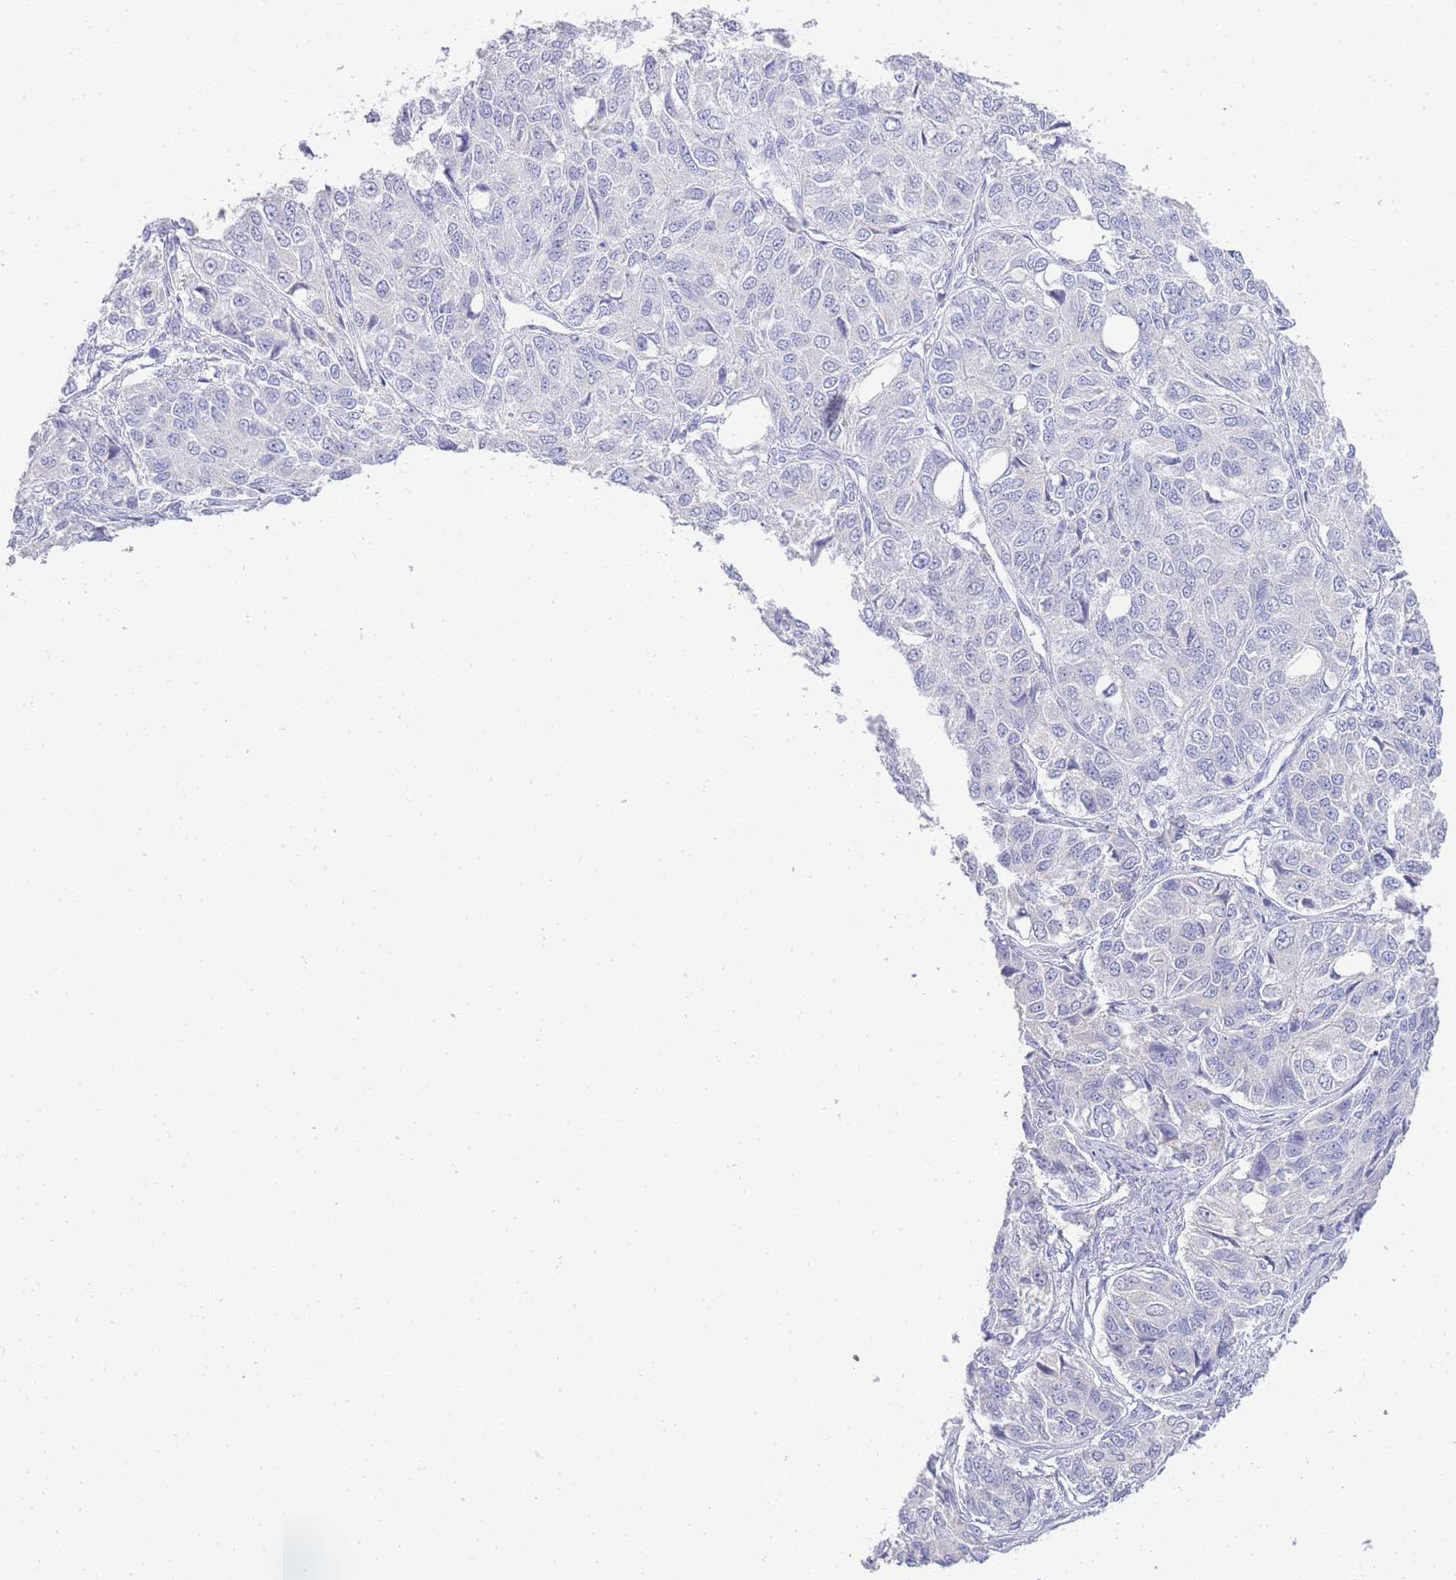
{"staining": {"intensity": "negative", "quantity": "none", "location": "none"}, "tissue": "ovarian cancer", "cell_type": "Tumor cells", "image_type": "cancer", "snomed": [{"axis": "morphology", "description": "Carcinoma, endometroid"}, {"axis": "topography", "description": "Ovary"}], "caption": "The immunohistochemistry (IHC) photomicrograph has no significant positivity in tumor cells of endometroid carcinoma (ovarian) tissue.", "gene": "DPP4", "patient": {"sex": "female", "age": 51}}